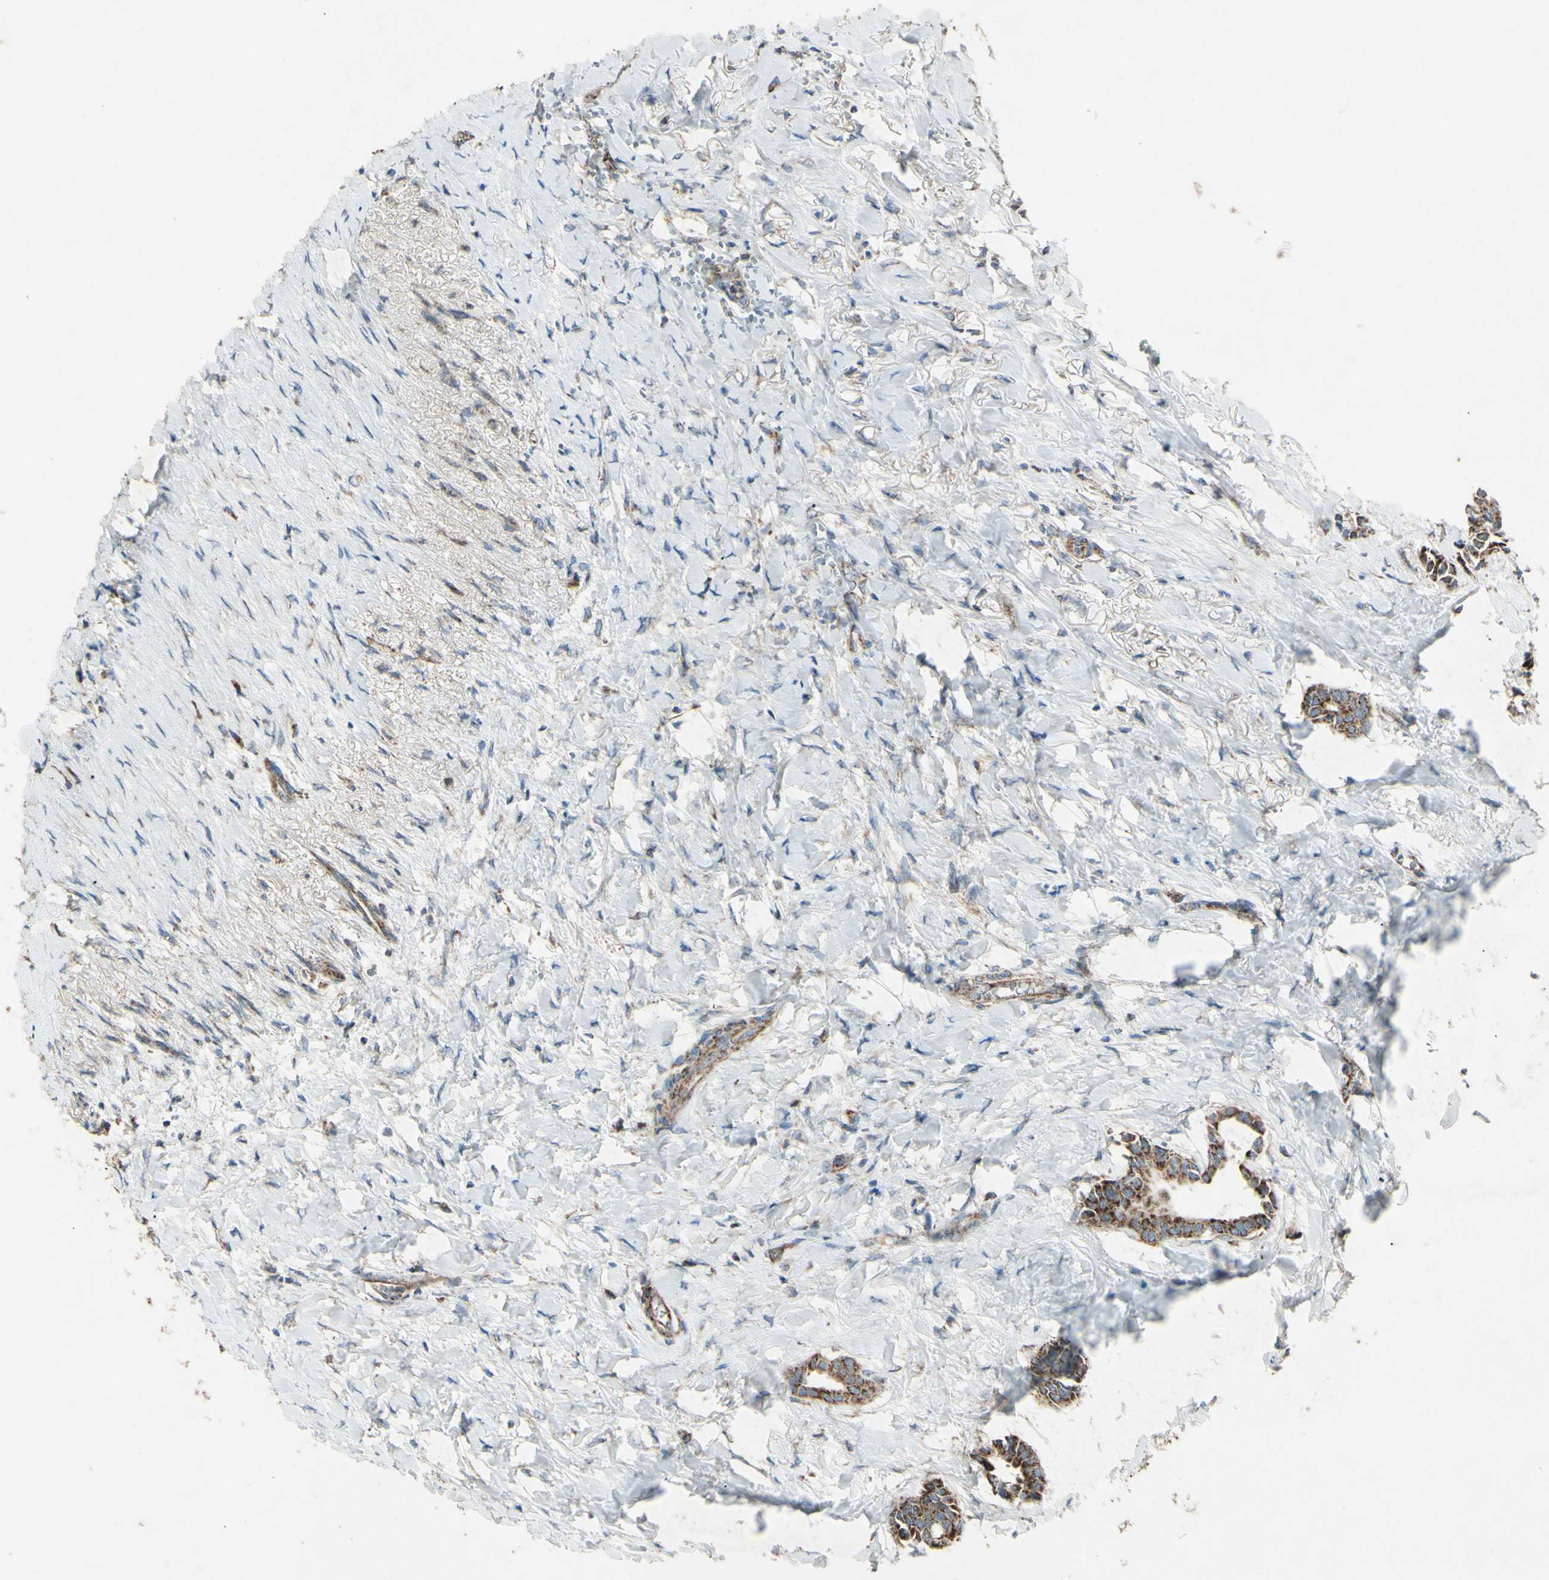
{"staining": {"intensity": "strong", "quantity": ">75%", "location": "cytoplasmic/membranous"}, "tissue": "head and neck cancer", "cell_type": "Tumor cells", "image_type": "cancer", "snomed": [{"axis": "morphology", "description": "Adenocarcinoma, NOS"}, {"axis": "topography", "description": "Salivary gland"}, {"axis": "topography", "description": "Head-Neck"}], "caption": "This image exhibits adenocarcinoma (head and neck) stained with IHC to label a protein in brown. The cytoplasmic/membranous of tumor cells show strong positivity for the protein. Nuclei are counter-stained blue.", "gene": "RHOT1", "patient": {"sex": "female", "age": 59}}